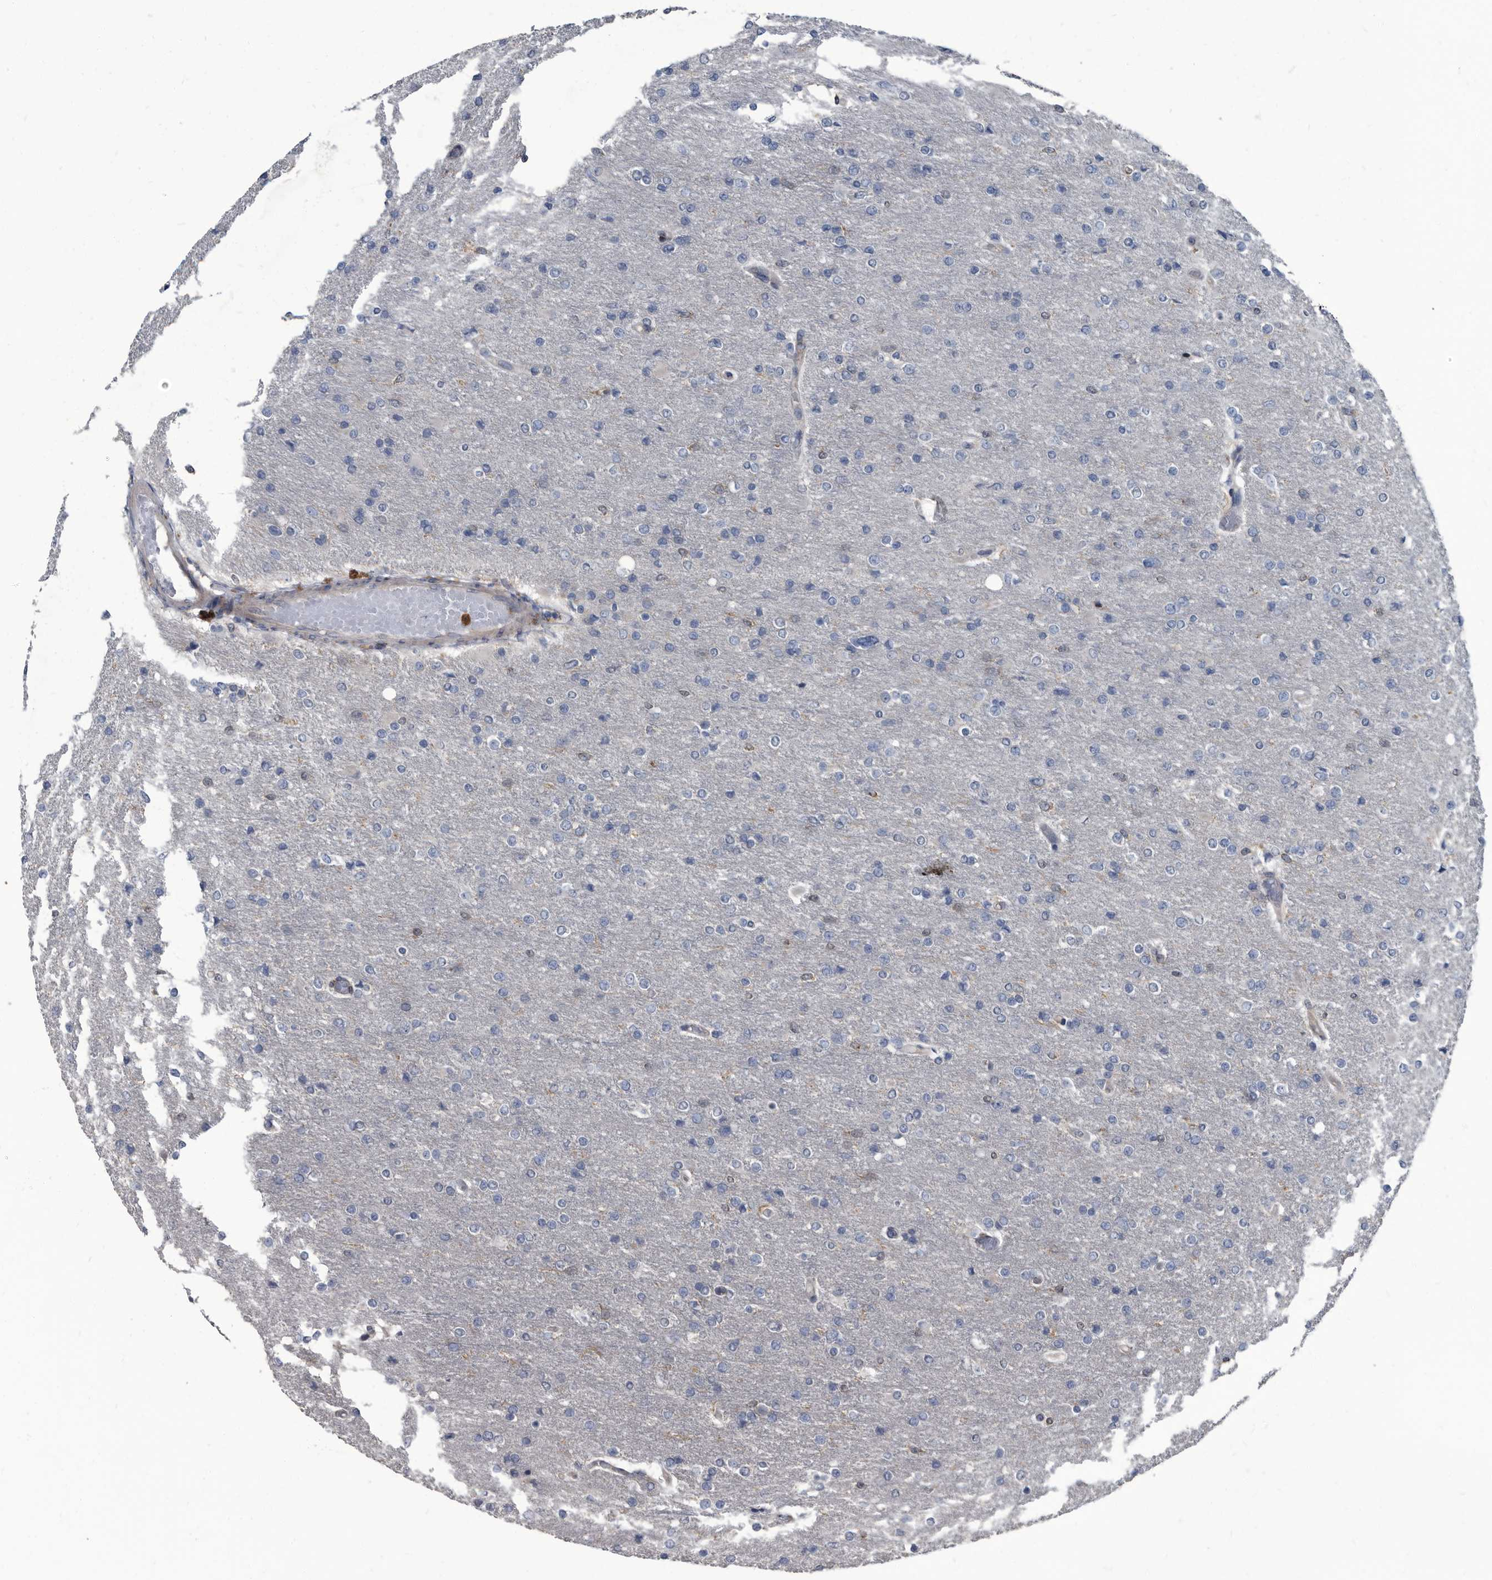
{"staining": {"intensity": "negative", "quantity": "none", "location": "none"}, "tissue": "glioma", "cell_type": "Tumor cells", "image_type": "cancer", "snomed": [{"axis": "morphology", "description": "Glioma, malignant, High grade"}, {"axis": "topography", "description": "Cerebral cortex"}], "caption": "Tumor cells show no significant protein expression in malignant glioma (high-grade). (Immunohistochemistry (ihc), brightfield microscopy, high magnification).", "gene": "CDV3", "patient": {"sex": "female", "age": 36}}